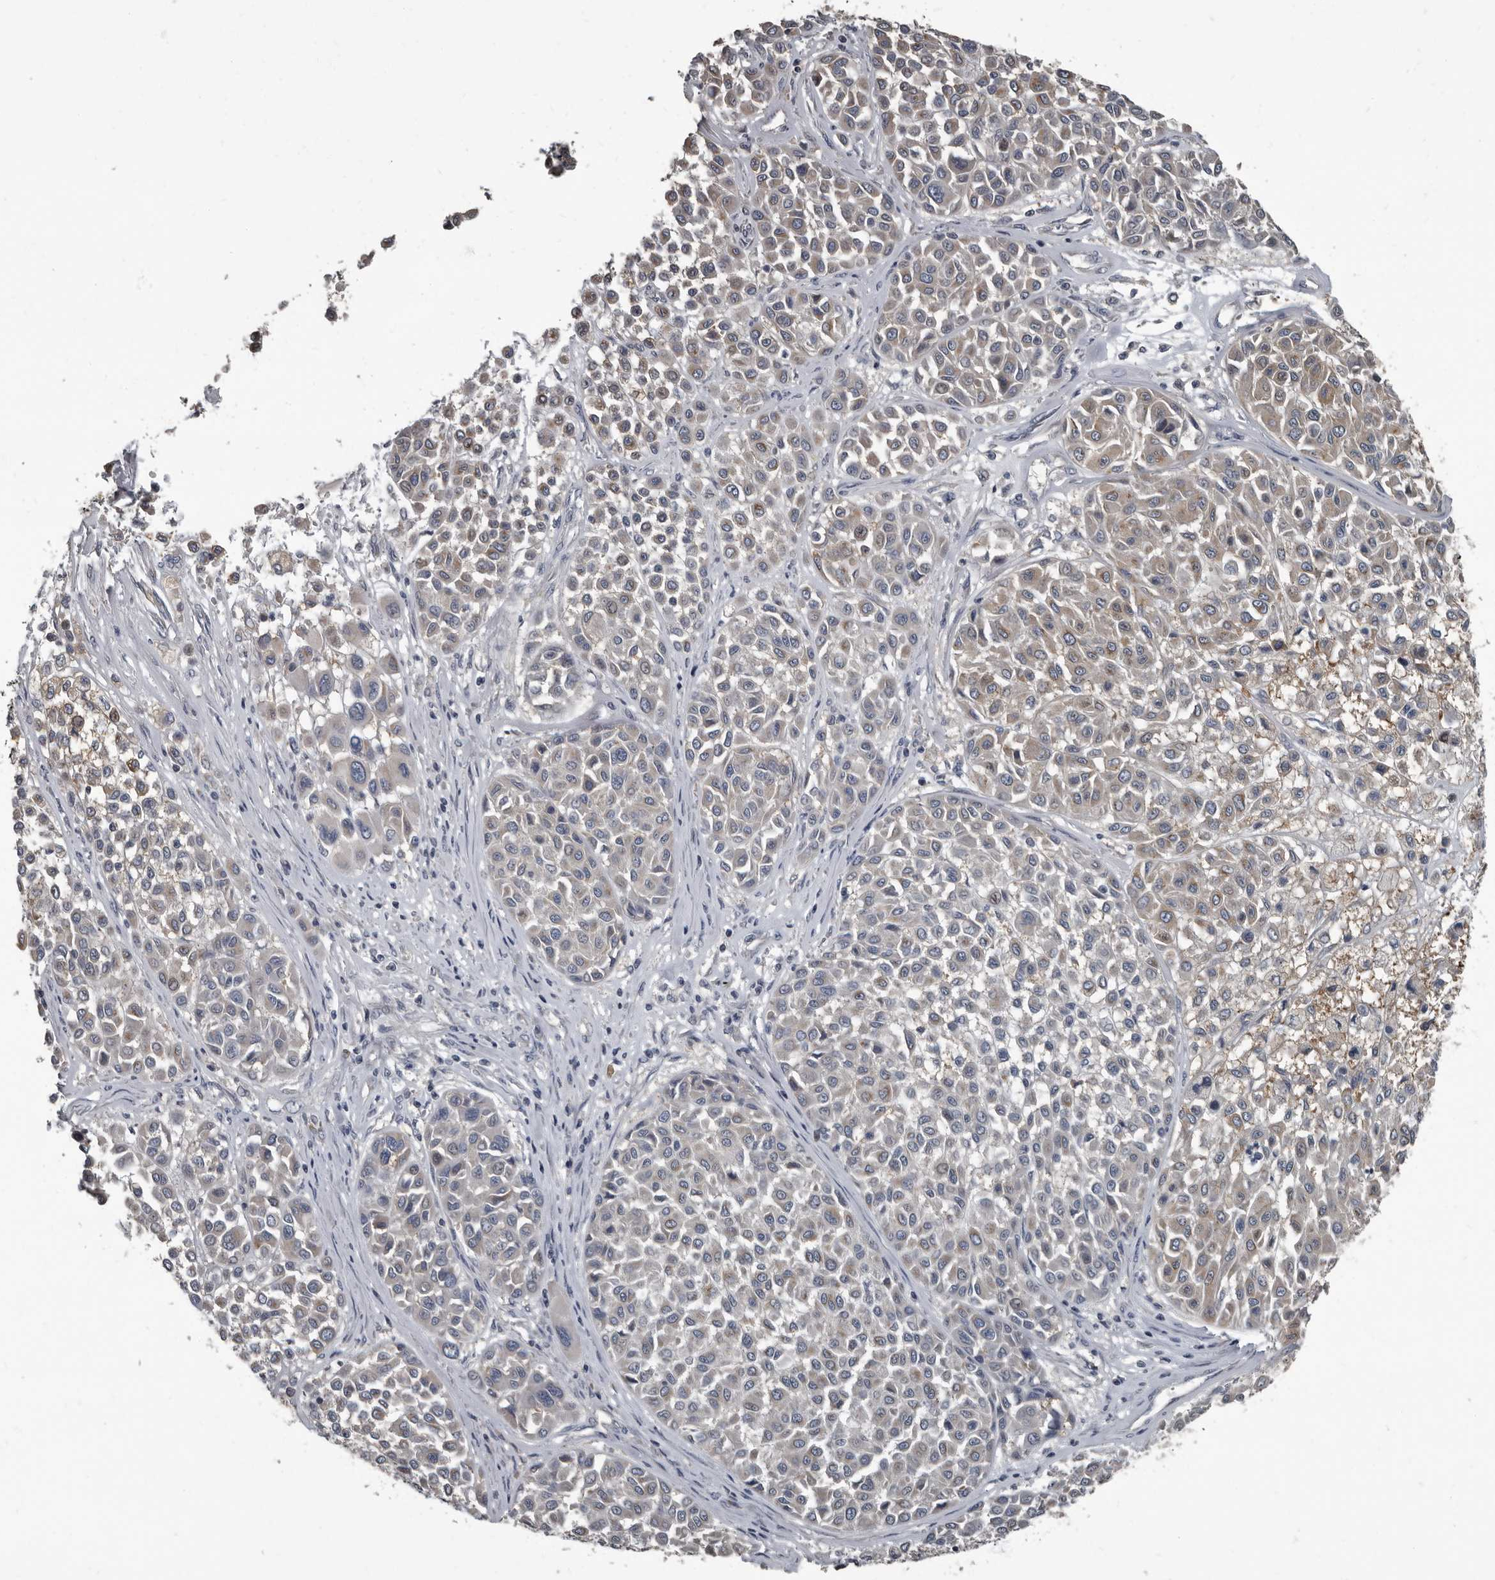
{"staining": {"intensity": "weak", "quantity": "<25%", "location": "cytoplasmic/membranous"}, "tissue": "melanoma", "cell_type": "Tumor cells", "image_type": "cancer", "snomed": [{"axis": "morphology", "description": "Malignant melanoma, Metastatic site"}, {"axis": "topography", "description": "Soft tissue"}], "caption": "Tumor cells are negative for protein expression in human malignant melanoma (metastatic site).", "gene": "TPD52L1", "patient": {"sex": "male", "age": 41}}